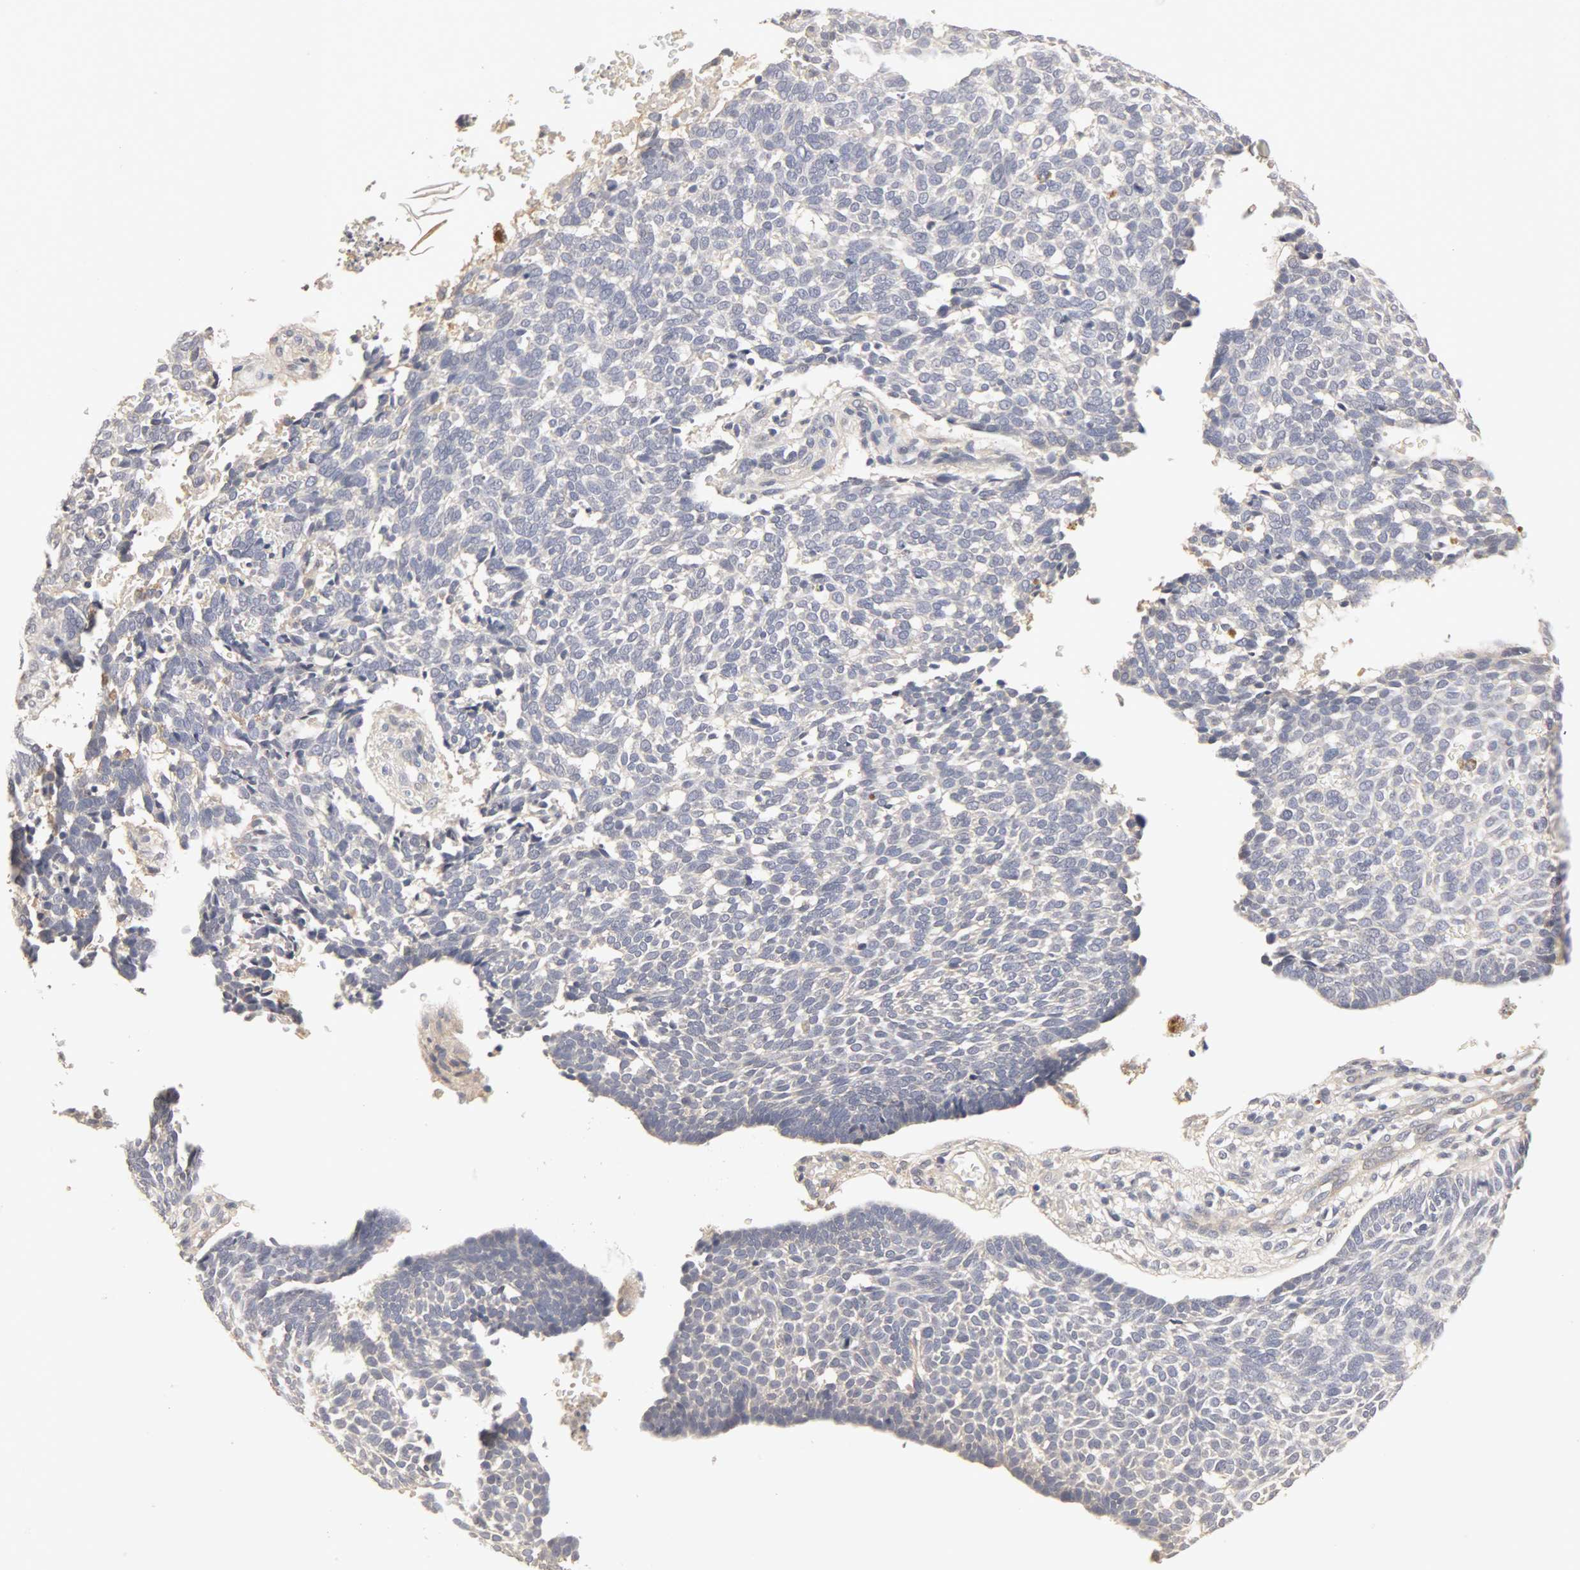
{"staining": {"intensity": "negative", "quantity": "none", "location": "none"}, "tissue": "skin cancer", "cell_type": "Tumor cells", "image_type": "cancer", "snomed": [{"axis": "morphology", "description": "Normal tissue, NOS"}, {"axis": "morphology", "description": "Basal cell carcinoma"}, {"axis": "topography", "description": "Skin"}], "caption": "The micrograph displays no significant staining in tumor cells of skin cancer (basal cell carcinoma).", "gene": "SLC10A2", "patient": {"sex": "male", "age": 87}}